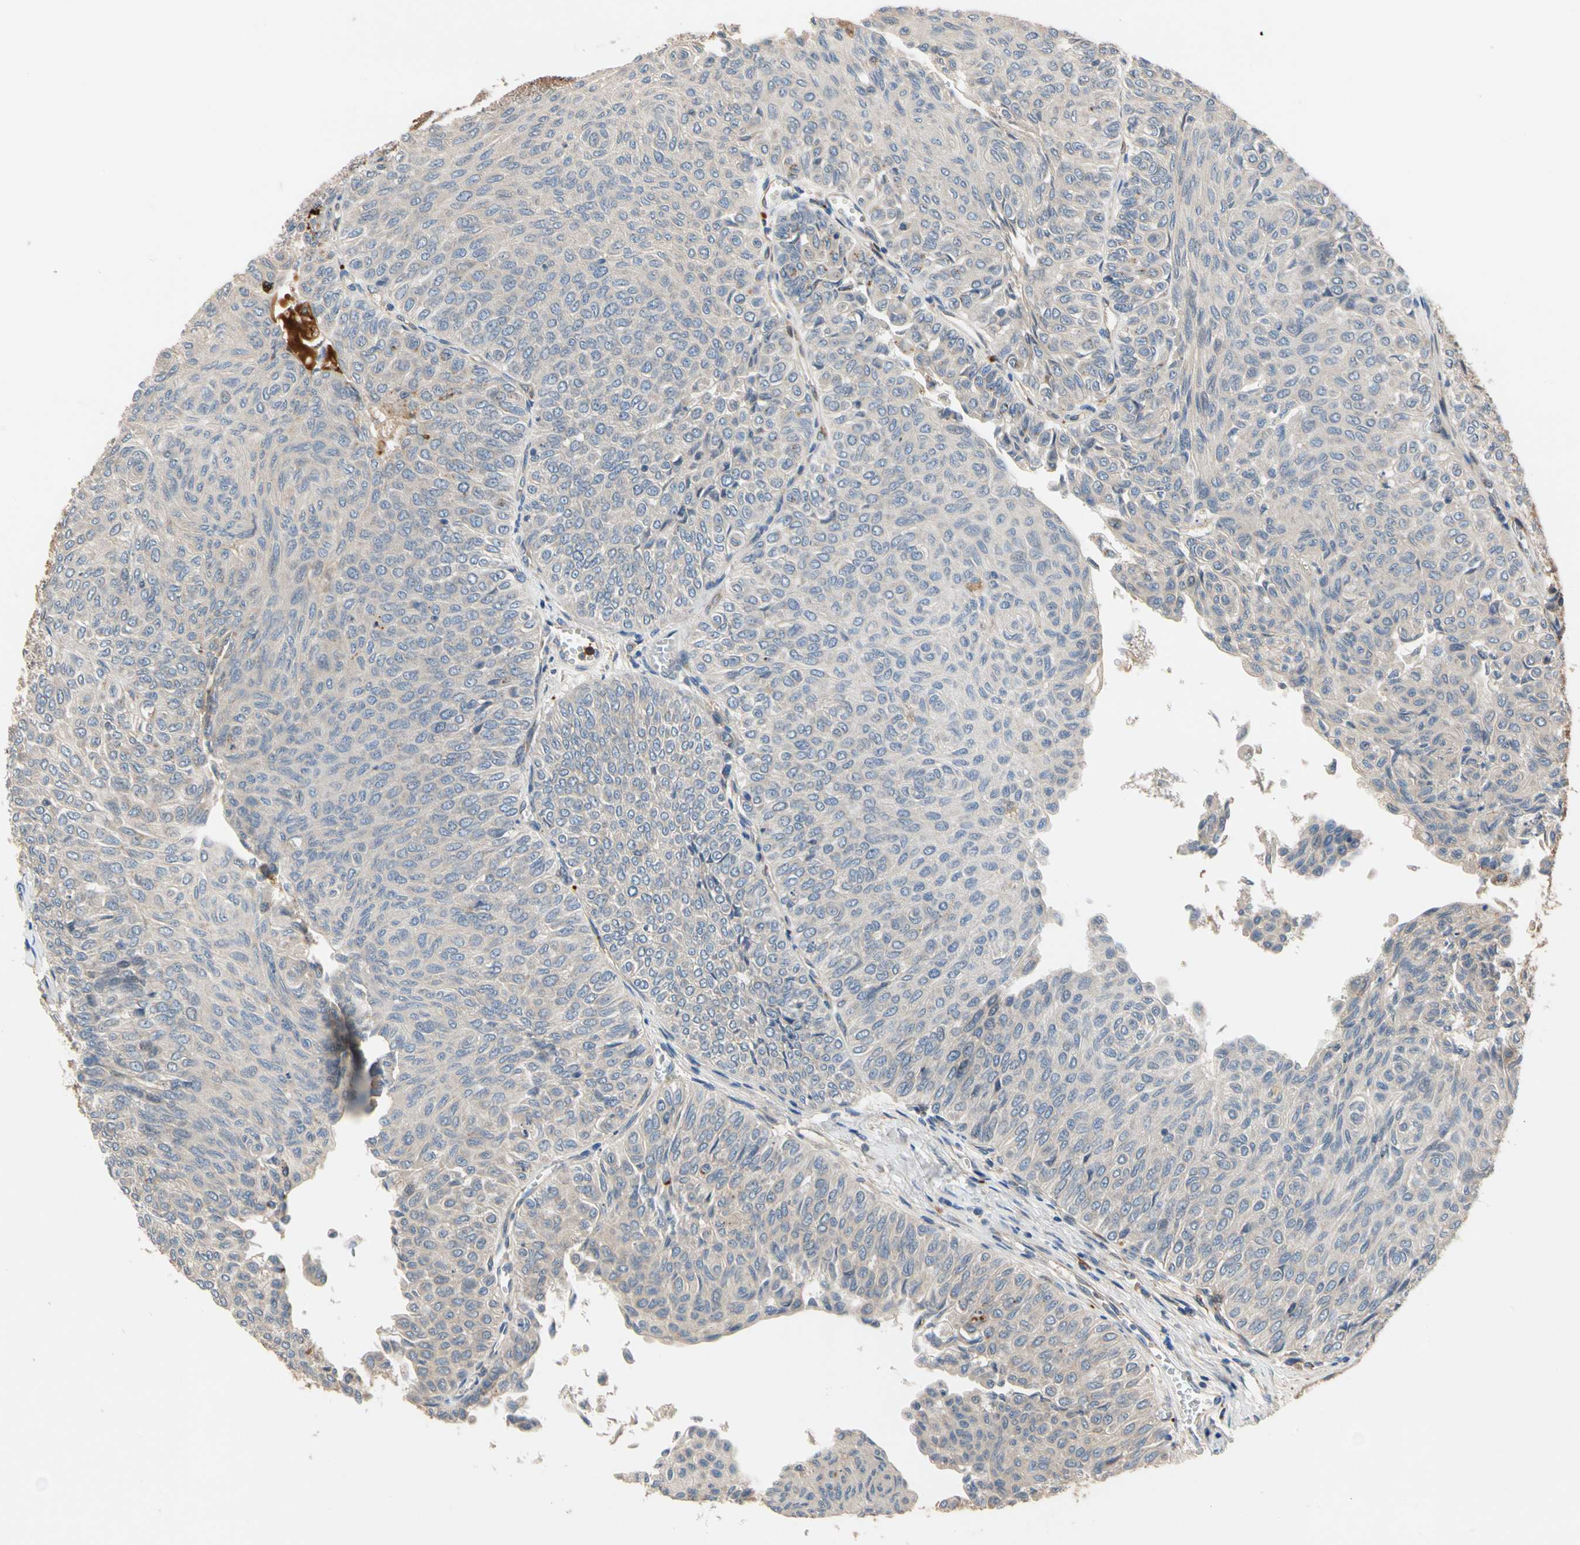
{"staining": {"intensity": "negative", "quantity": "none", "location": "none"}, "tissue": "urothelial cancer", "cell_type": "Tumor cells", "image_type": "cancer", "snomed": [{"axis": "morphology", "description": "Urothelial carcinoma, Low grade"}, {"axis": "topography", "description": "Urinary bladder"}], "caption": "DAB (3,3'-diaminobenzidine) immunohistochemical staining of human urothelial cancer displays no significant positivity in tumor cells.", "gene": "FGD6", "patient": {"sex": "male", "age": 78}}